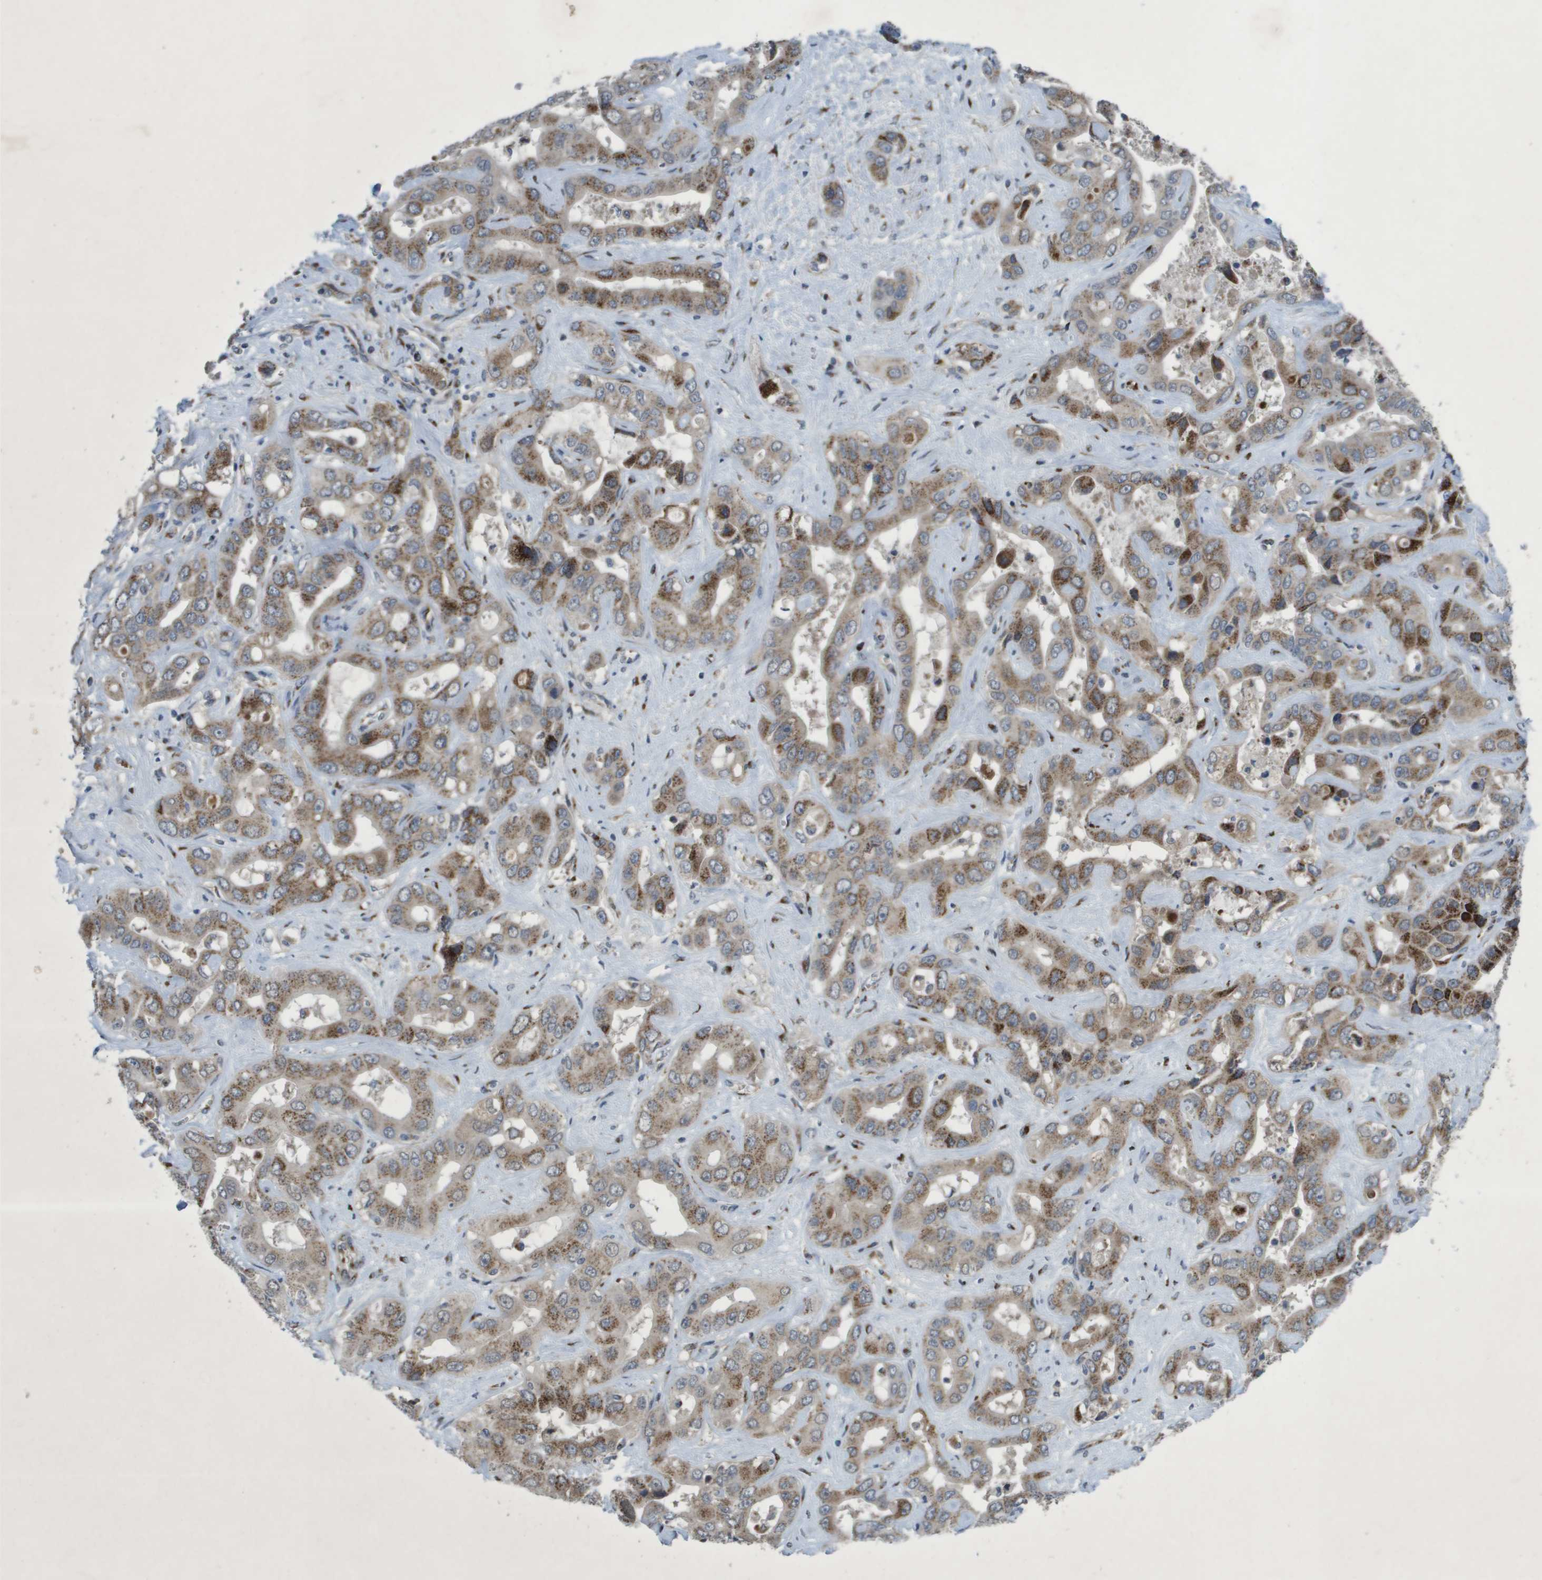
{"staining": {"intensity": "strong", "quantity": "25%-75%", "location": "cytoplasmic/membranous"}, "tissue": "liver cancer", "cell_type": "Tumor cells", "image_type": "cancer", "snomed": [{"axis": "morphology", "description": "Cholangiocarcinoma"}, {"axis": "topography", "description": "Liver"}], "caption": "DAB immunohistochemical staining of human liver cholangiocarcinoma demonstrates strong cytoplasmic/membranous protein positivity in approximately 25%-75% of tumor cells. (brown staining indicates protein expression, while blue staining denotes nuclei).", "gene": "QSOX2", "patient": {"sex": "female", "age": 52}}